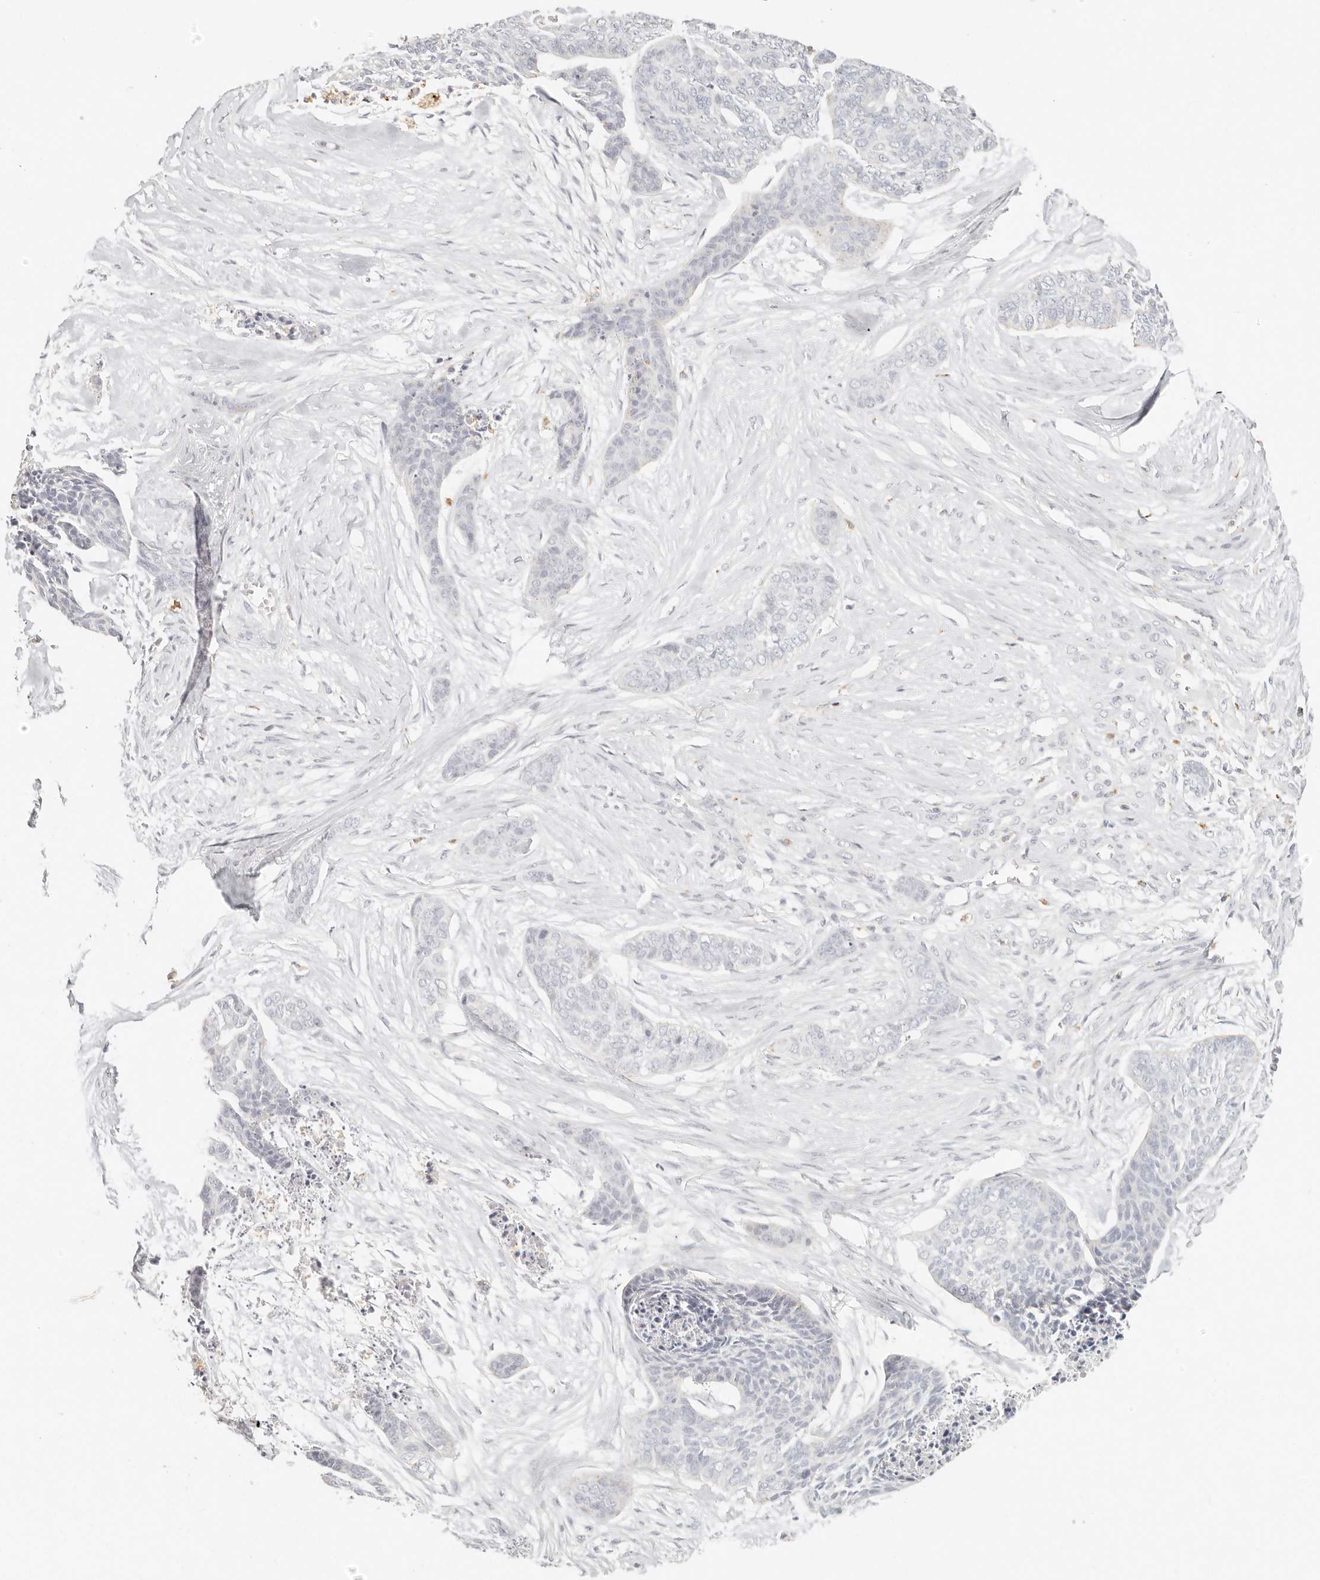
{"staining": {"intensity": "negative", "quantity": "none", "location": "none"}, "tissue": "skin cancer", "cell_type": "Tumor cells", "image_type": "cancer", "snomed": [{"axis": "morphology", "description": "Basal cell carcinoma"}, {"axis": "topography", "description": "Skin"}], "caption": "Protein analysis of skin cancer exhibits no significant positivity in tumor cells.", "gene": "RNASET2", "patient": {"sex": "female", "age": 64}}